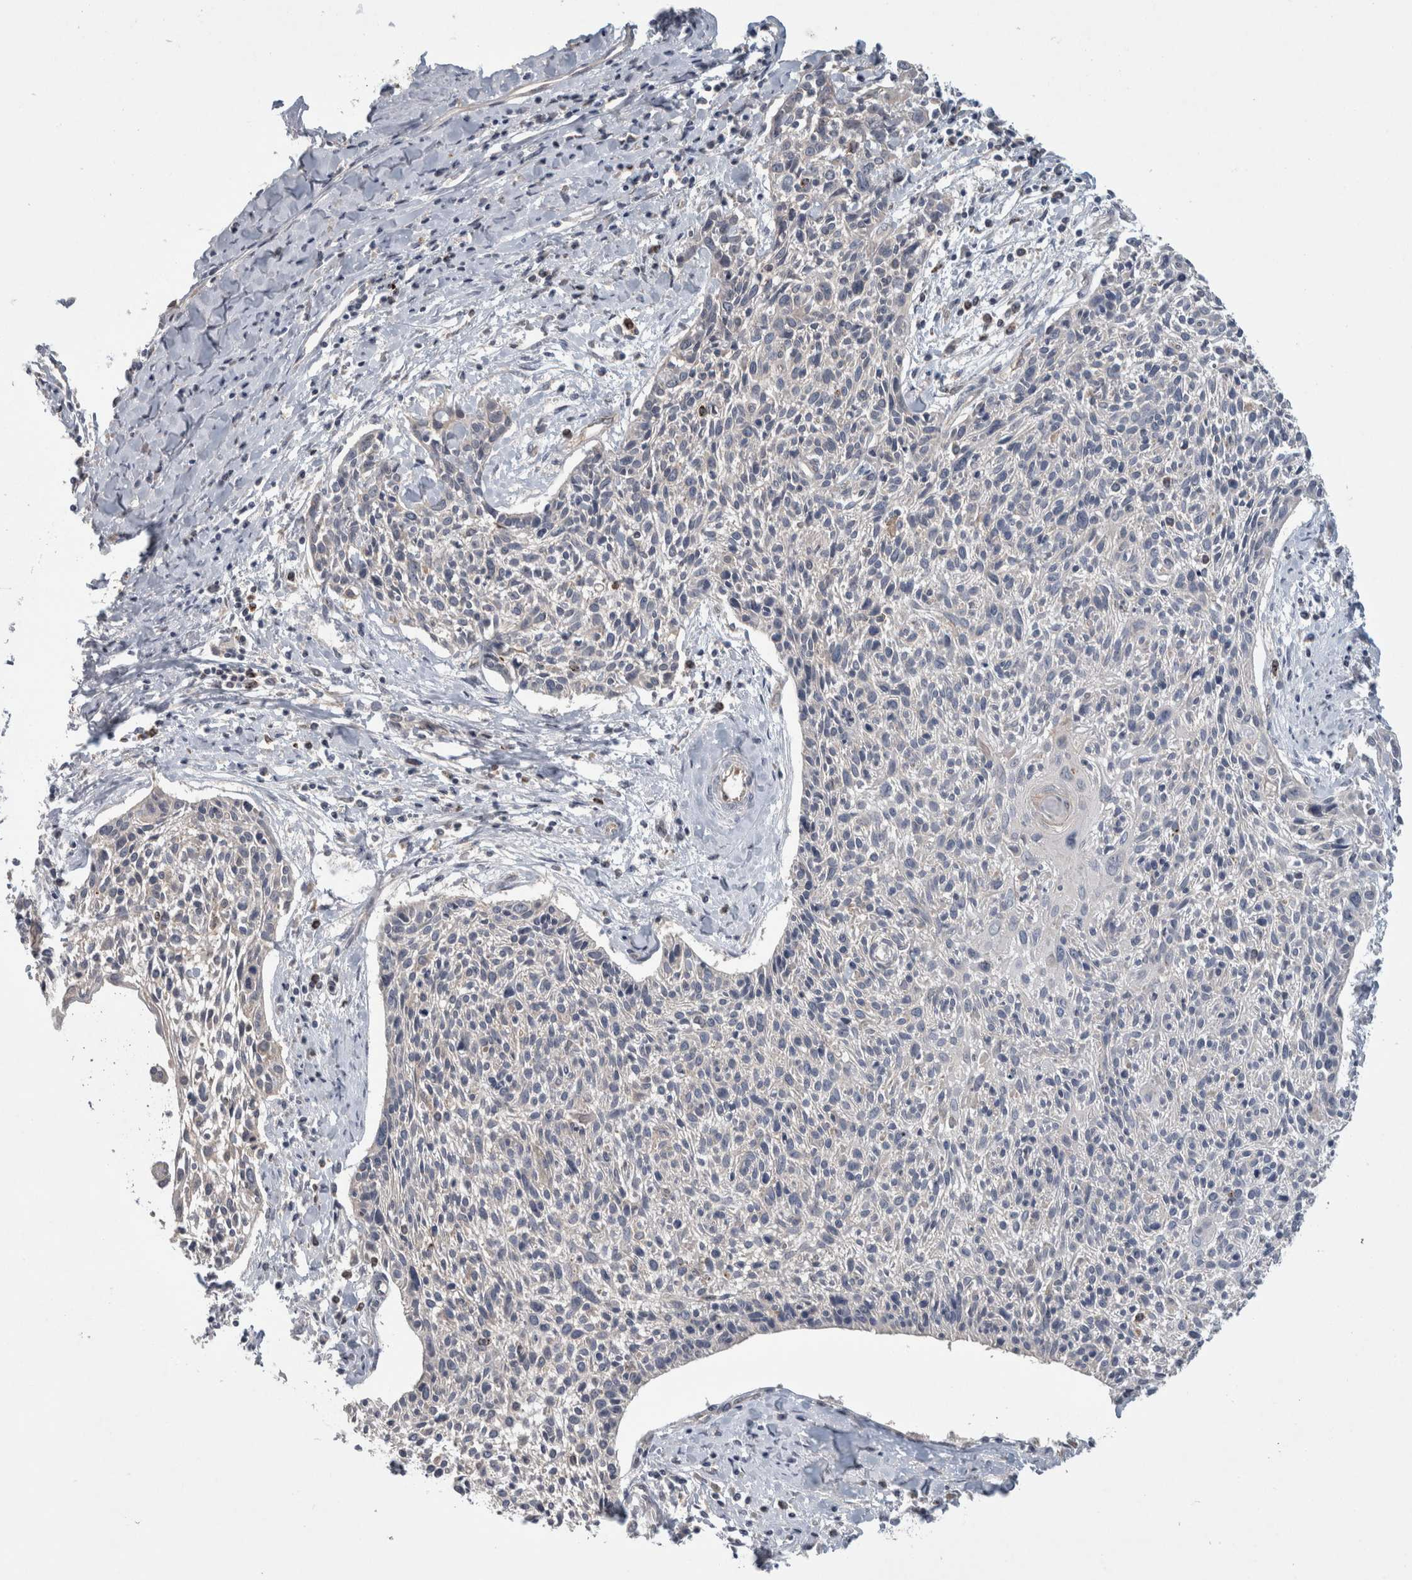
{"staining": {"intensity": "negative", "quantity": "none", "location": "none"}, "tissue": "cervical cancer", "cell_type": "Tumor cells", "image_type": "cancer", "snomed": [{"axis": "morphology", "description": "Squamous cell carcinoma, NOS"}, {"axis": "topography", "description": "Cervix"}], "caption": "An immunohistochemistry (IHC) histopathology image of cervical squamous cell carcinoma is shown. There is no staining in tumor cells of cervical squamous cell carcinoma.", "gene": "TARBP1", "patient": {"sex": "female", "age": 51}}